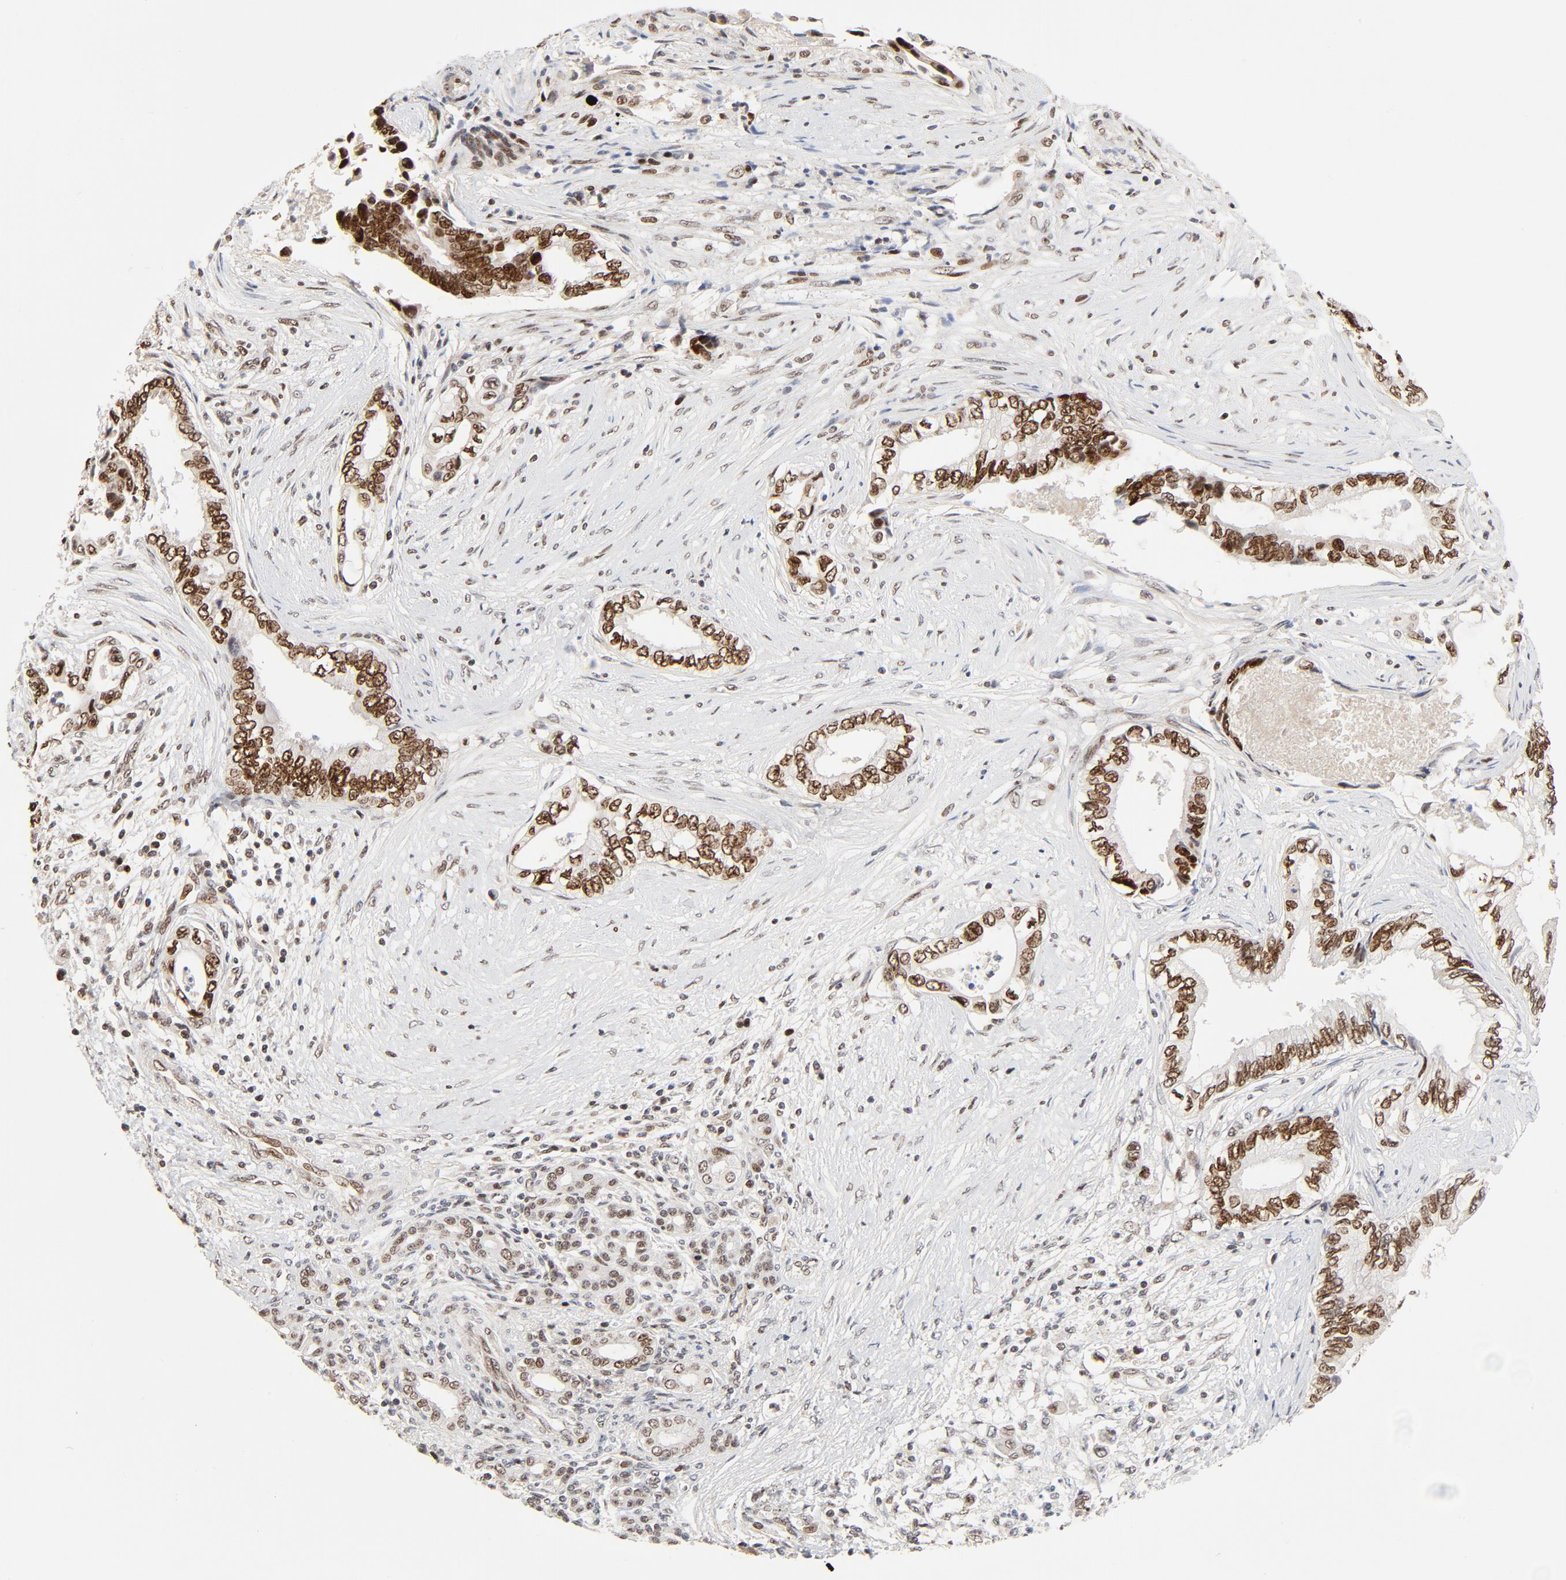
{"staining": {"intensity": "strong", "quantity": ">75%", "location": "nuclear"}, "tissue": "pancreatic cancer", "cell_type": "Tumor cells", "image_type": "cancer", "snomed": [{"axis": "morphology", "description": "Adenocarcinoma, NOS"}, {"axis": "topography", "description": "Pancreas"}], "caption": "Pancreatic cancer (adenocarcinoma) stained with DAB (3,3'-diaminobenzidine) immunohistochemistry (IHC) demonstrates high levels of strong nuclear positivity in about >75% of tumor cells. (DAB IHC, brown staining for protein, blue staining for nuclei).", "gene": "GTF2I", "patient": {"sex": "female", "age": 66}}